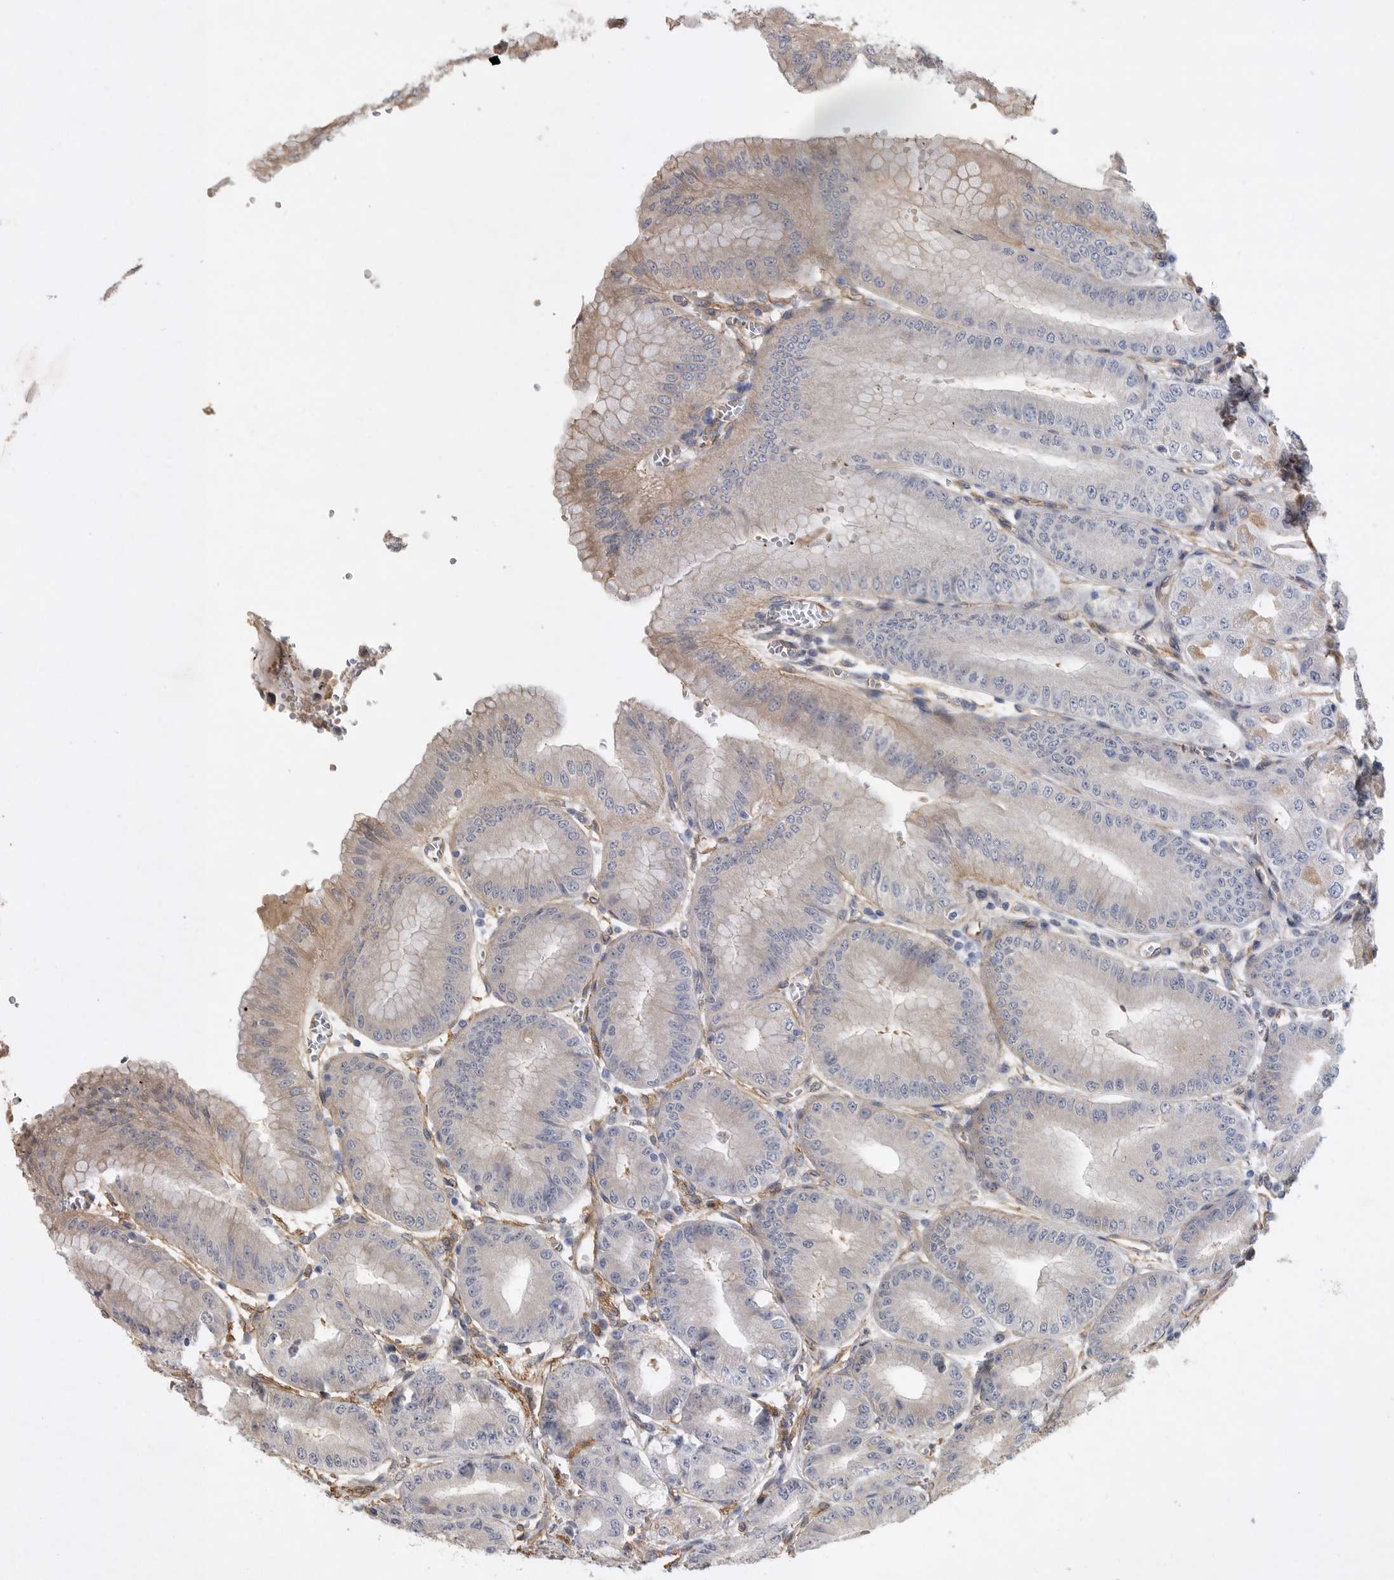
{"staining": {"intensity": "weak", "quantity": "25%-75%", "location": "cytoplasmic/membranous"}, "tissue": "stomach", "cell_type": "Glandular cells", "image_type": "normal", "snomed": [{"axis": "morphology", "description": "Normal tissue, NOS"}, {"axis": "topography", "description": "Stomach, lower"}], "caption": "Human stomach stained for a protein (brown) displays weak cytoplasmic/membranous positive positivity in approximately 25%-75% of glandular cells.", "gene": "ANKFY1", "patient": {"sex": "male", "age": 71}}